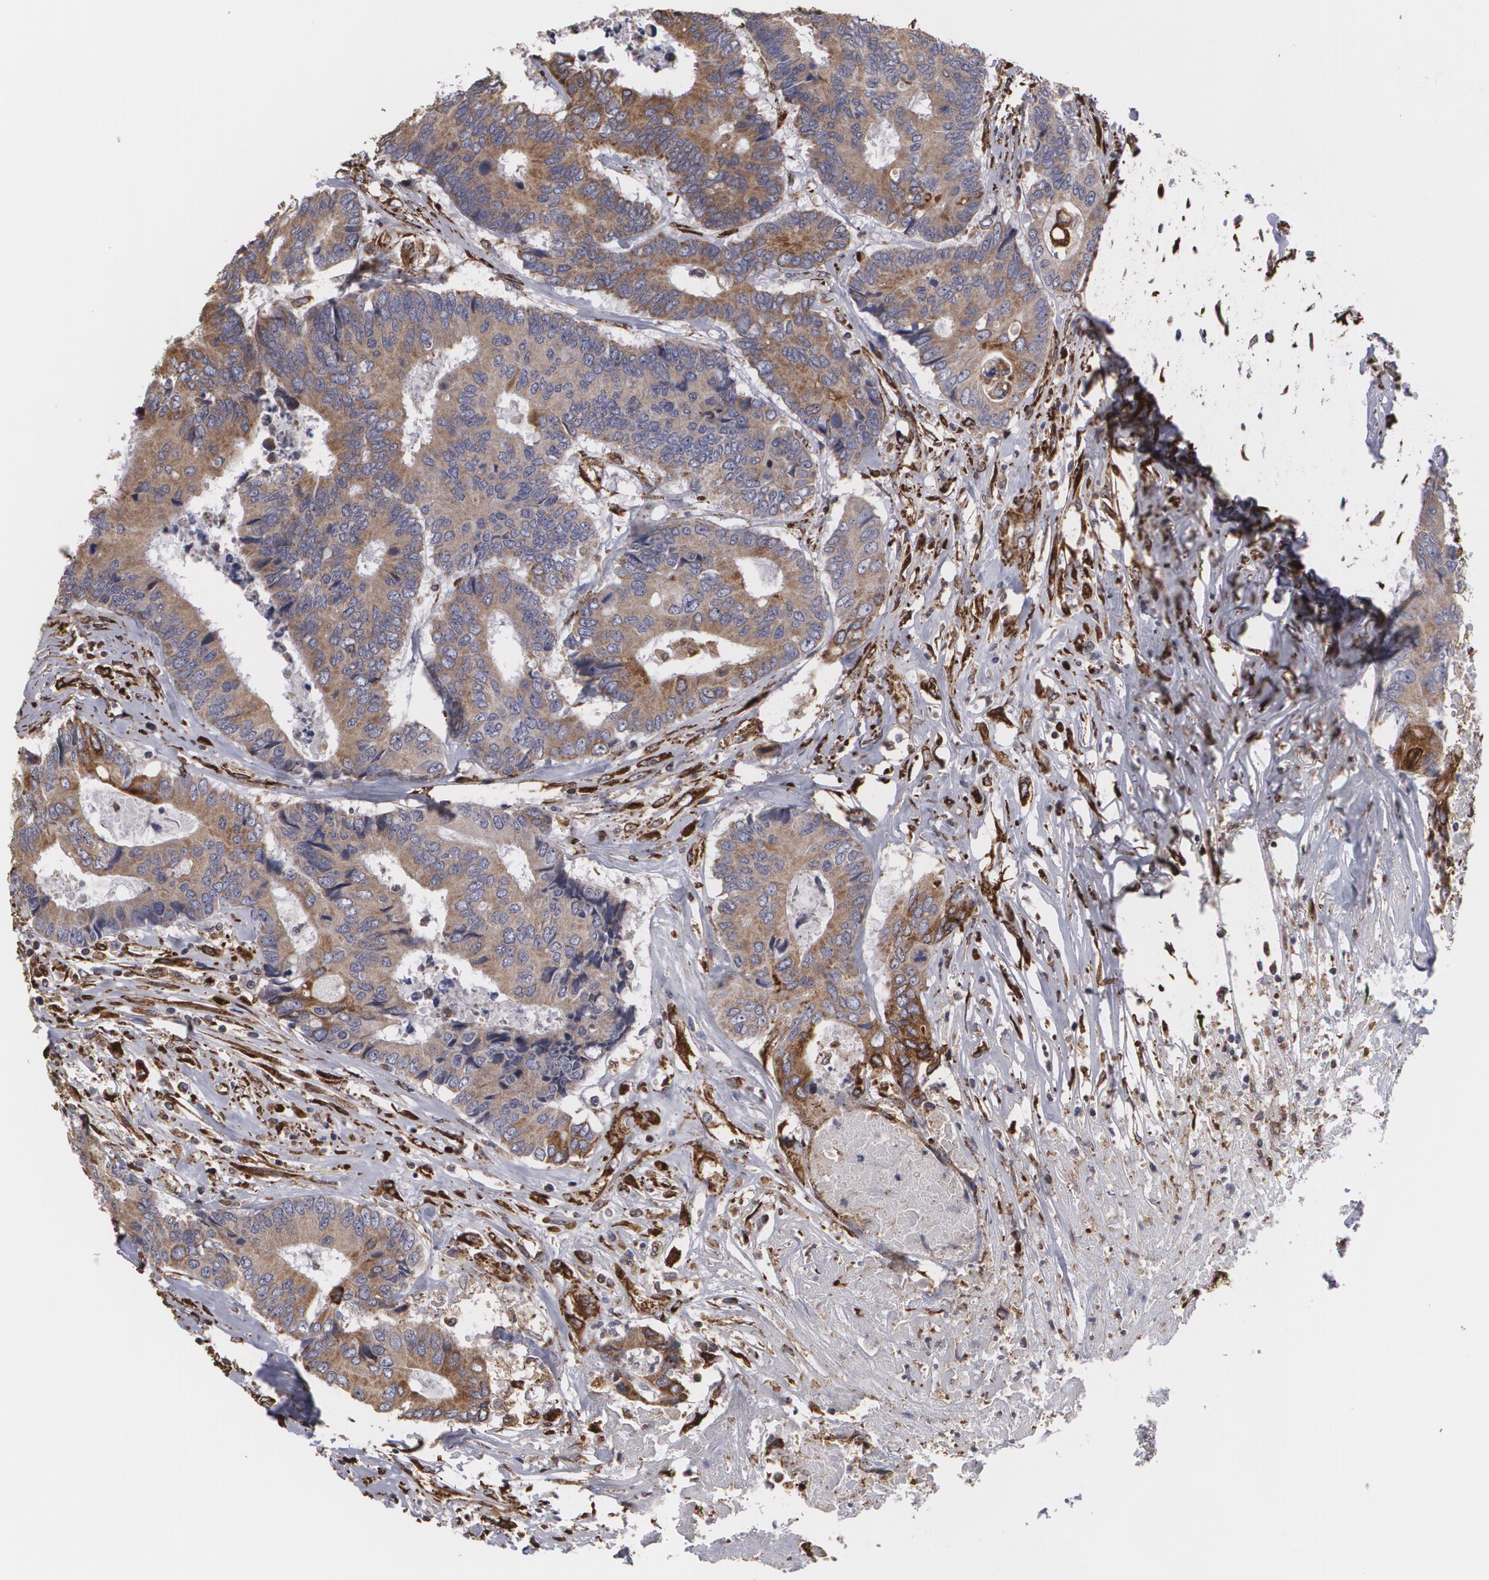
{"staining": {"intensity": "weak", "quantity": ">75%", "location": "cytoplasmic/membranous"}, "tissue": "colorectal cancer", "cell_type": "Tumor cells", "image_type": "cancer", "snomed": [{"axis": "morphology", "description": "Adenocarcinoma, NOS"}, {"axis": "topography", "description": "Rectum"}], "caption": "Weak cytoplasmic/membranous expression is appreciated in approximately >75% of tumor cells in colorectal cancer (adenocarcinoma).", "gene": "CYB5R3", "patient": {"sex": "male", "age": 55}}